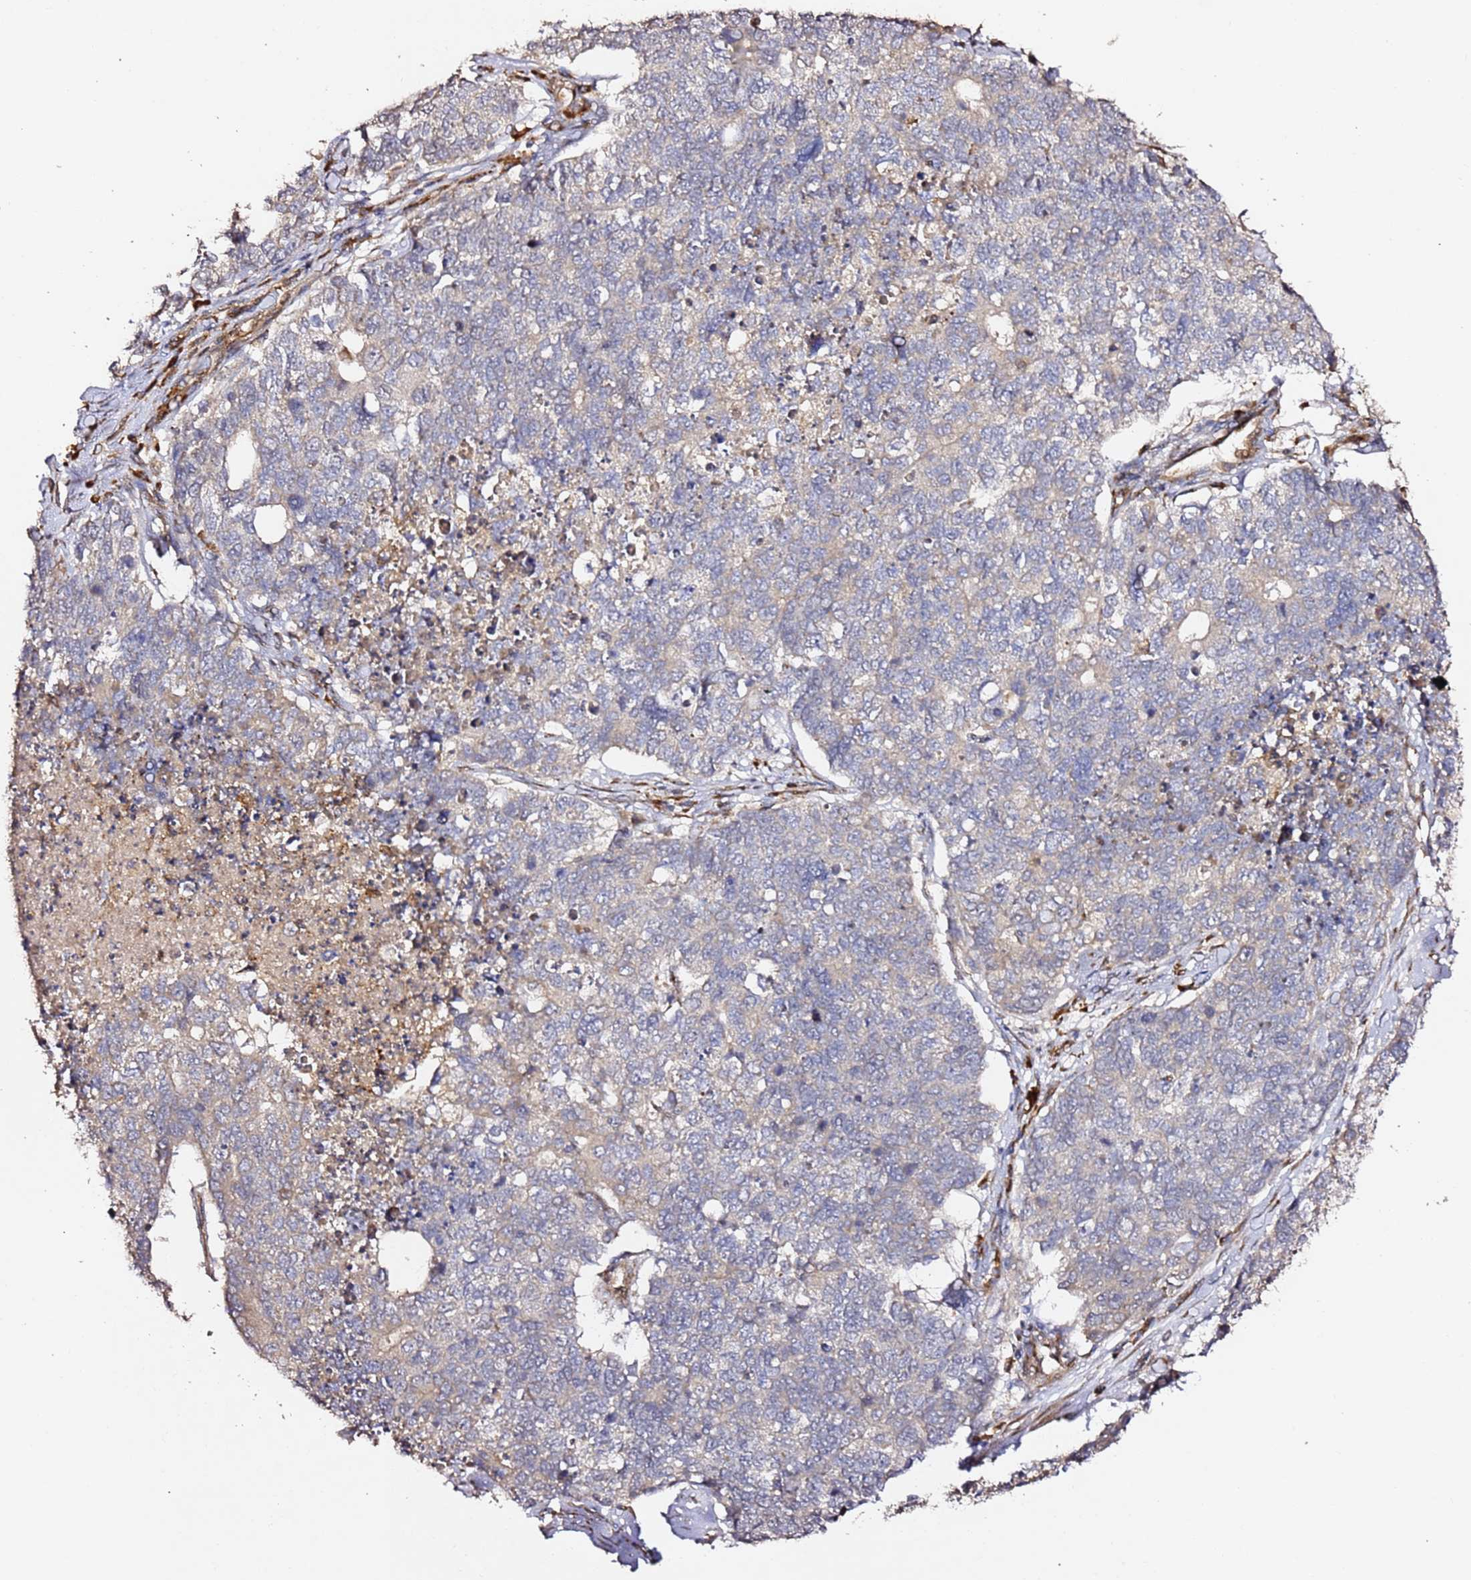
{"staining": {"intensity": "weak", "quantity": "<25%", "location": "cytoplasmic/membranous"}, "tissue": "cervical cancer", "cell_type": "Tumor cells", "image_type": "cancer", "snomed": [{"axis": "morphology", "description": "Squamous cell carcinoma, NOS"}, {"axis": "topography", "description": "Cervix"}], "caption": "Histopathology image shows no significant protein expression in tumor cells of squamous cell carcinoma (cervical). Brightfield microscopy of immunohistochemistry stained with DAB (brown) and hematoxylin (blue), captured at high magnification.", "gene": "HSD17B7", "patient": {"sex": "female", "age": 63}}